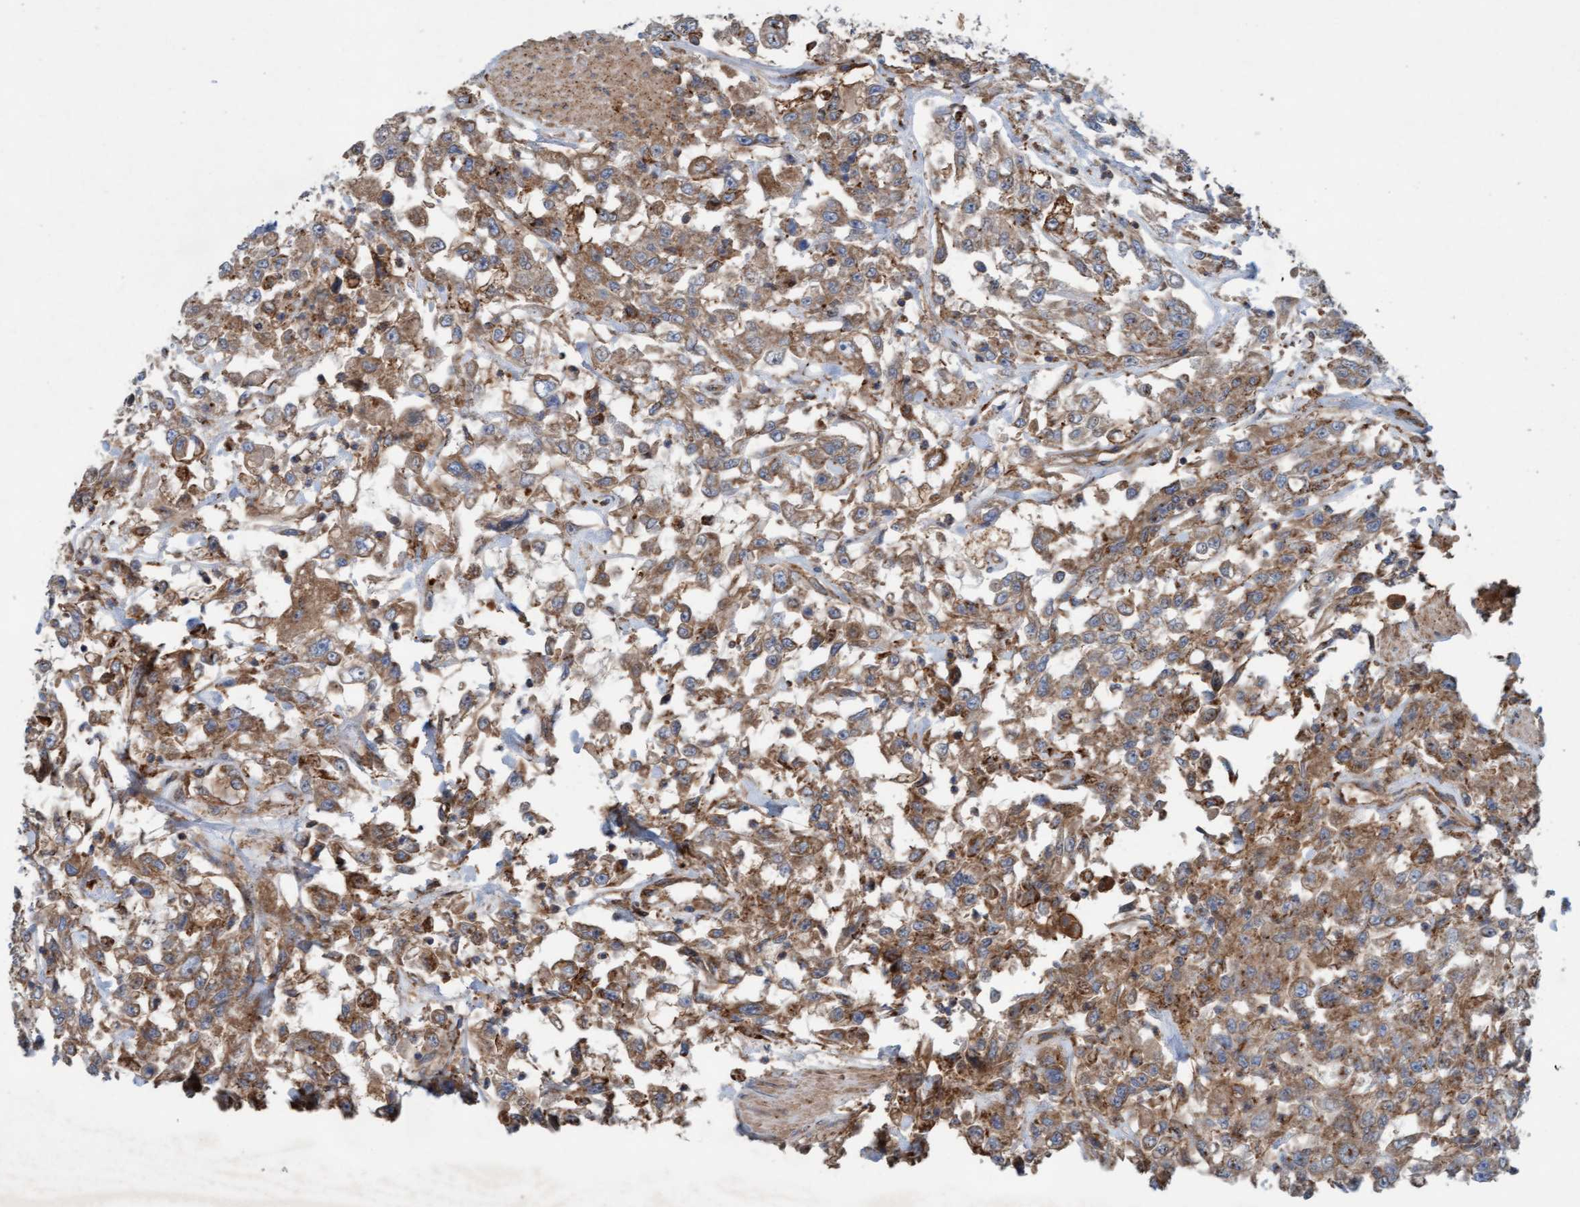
{"staining": {"intensity": "moderate", "quantity": ">75%", "location": "cytoplasmic/membranous"}, "tissue": "urothelial cancer", "cell_type": "Tumor cells", "image_type": "cancer", "snomed": [{"axis": "morphology", "description": "Urothelial carcinoma, High grade"}, {"axis": "topography", "description": "Urinary bladder"}], "caption": "This is an image of immunohistochemistry (IHC) staining of urothelial carcinoma (high-grade), which shows moderate positivity in the cytoplasmic/membranous of tumor cells.", "gene": "ERAL1", "patient": {"sex": "male", "age": 46}}